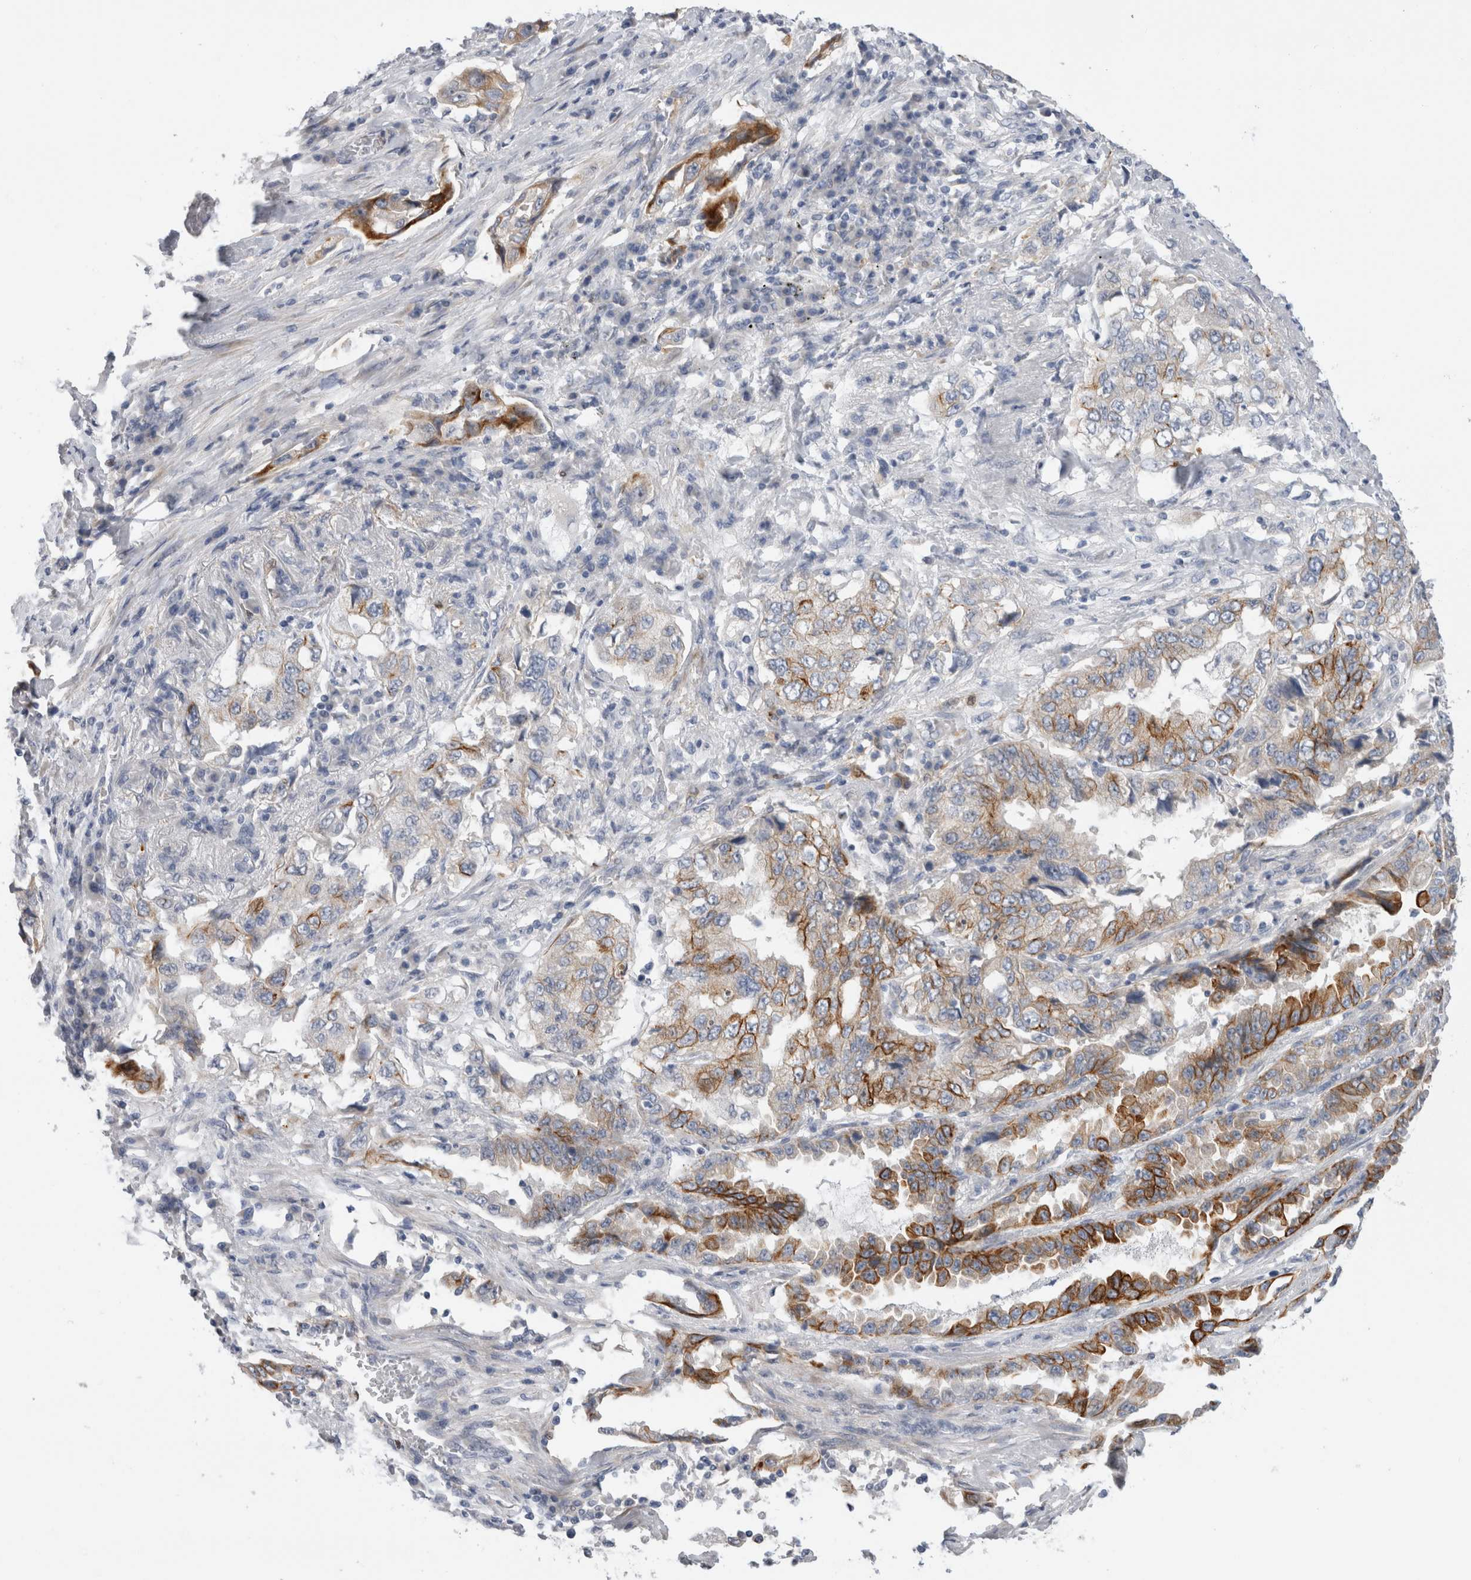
{"staining": {"intensity": "strong", "quantity": "25%-75%", "location": "cytoplasmic/membranous"}, "tissue": "lung cancer", "cell_type": "Tumor cells", "image_type": "cancer", "snomed": [{"axis": "morphology", "description": "Adenocarcinoma, NOS"}, {"axis": "topography", "description": "Lung"}], "caption": "Adenocarcinoma (lung) stained with a protein marker reveals strong staining in tumor cells.", "gene": "SLC20A2", "patient": {"sex": "female", "age": 51}}